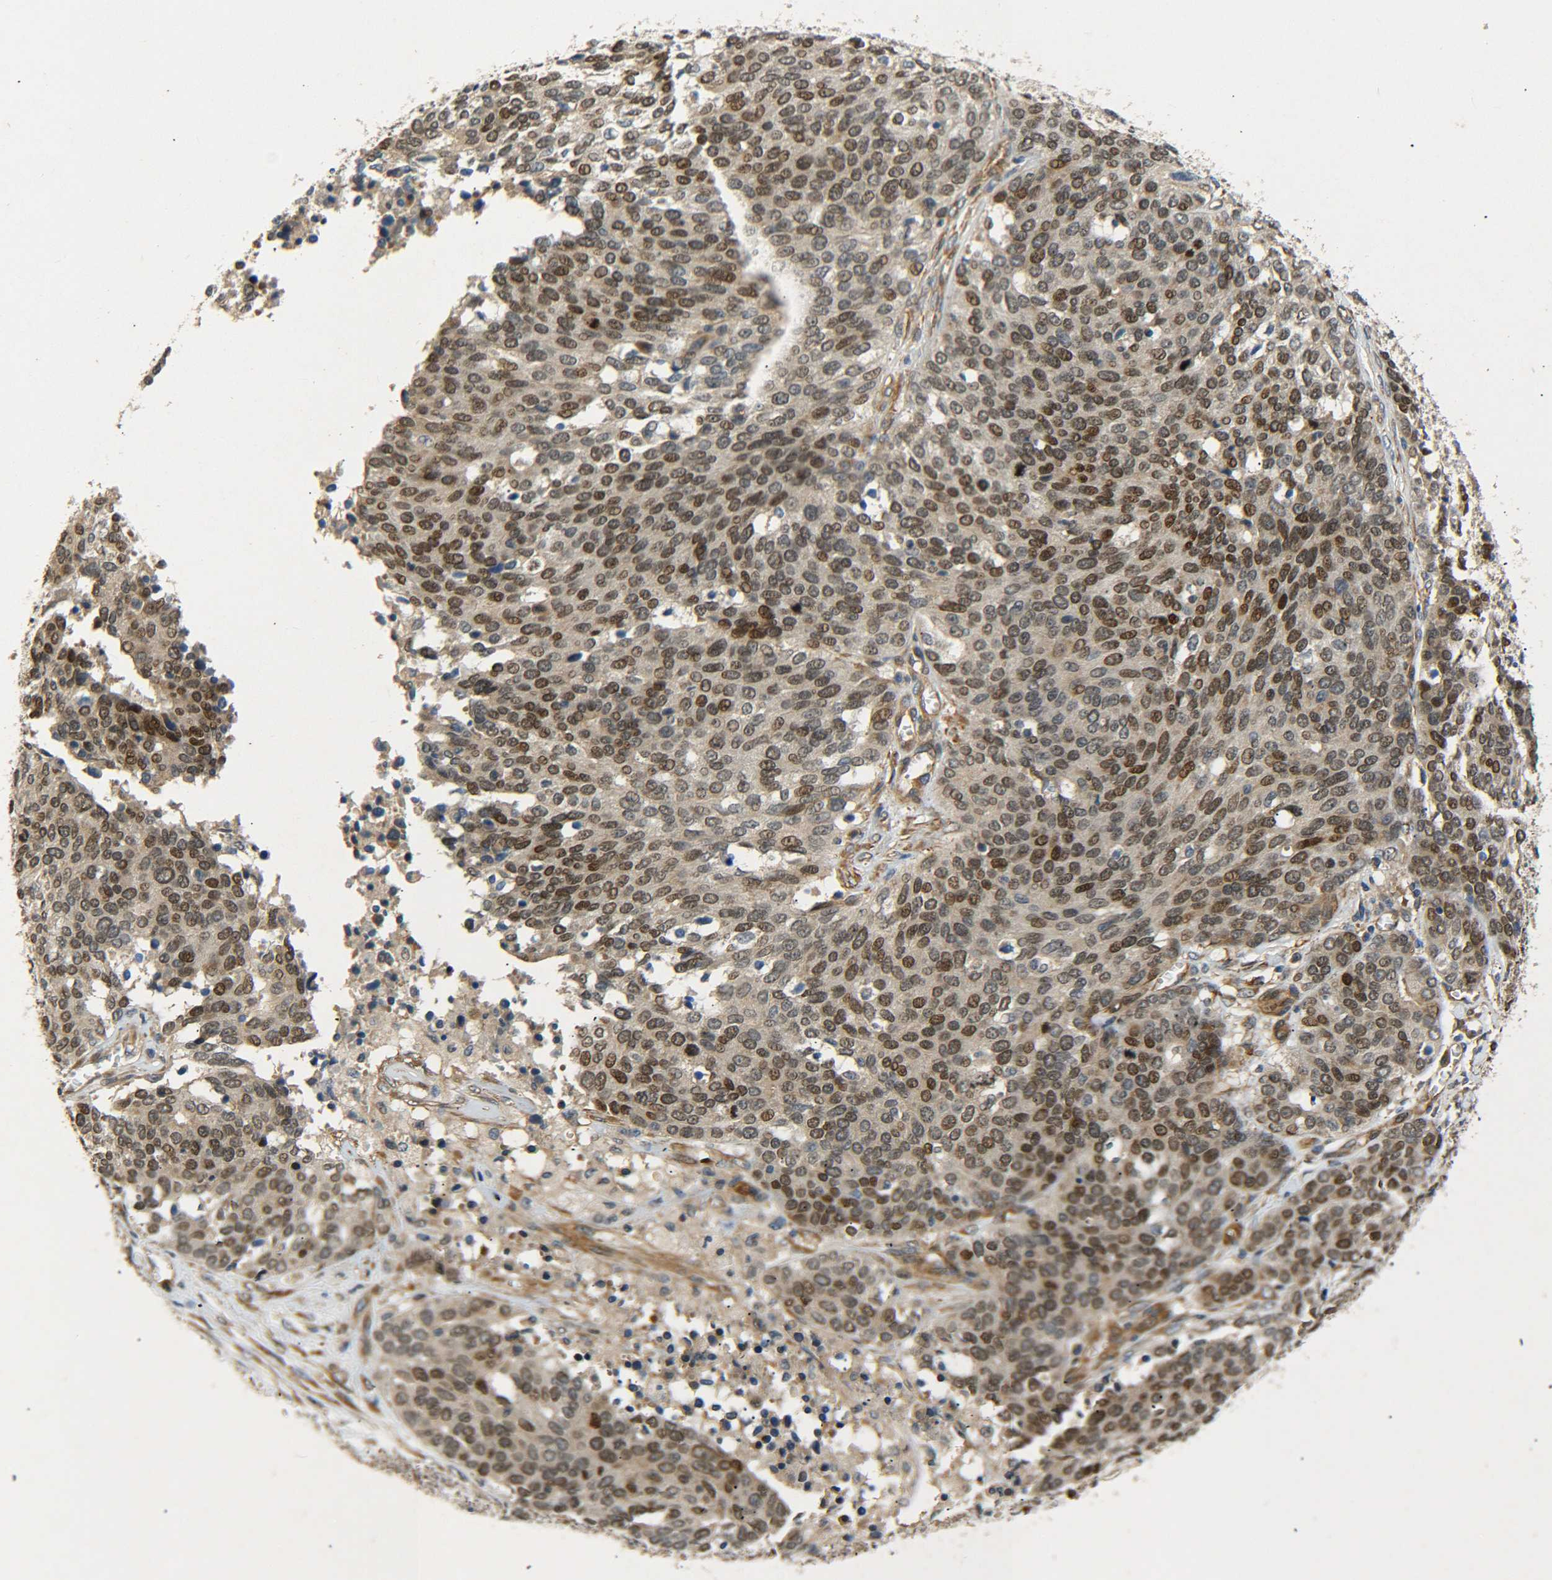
{"staining": {"intensity": "moderate", "quantity": ">75%", "location": "nuclear"}, "tissue": "ovarian cancer", "cell_type": "Tumor cells", "image_type": "cancer", "snomed": [{"axis": "morphology", "description": "Cystadenocarcinoma, serous, NOS"}, {"axis": "topography", "description": "Ovary"}], "caption": "Immunohistochemistry of ovarian serous cystadenocarcinoma demonstrates medium levels of moderate nuclear staining in about >75% of tumor cells. The protein is shown in brown color, while the nuclei are stained blue.", "gene": "MEIS1", "patient": {"sex": "female", "age": 44}}